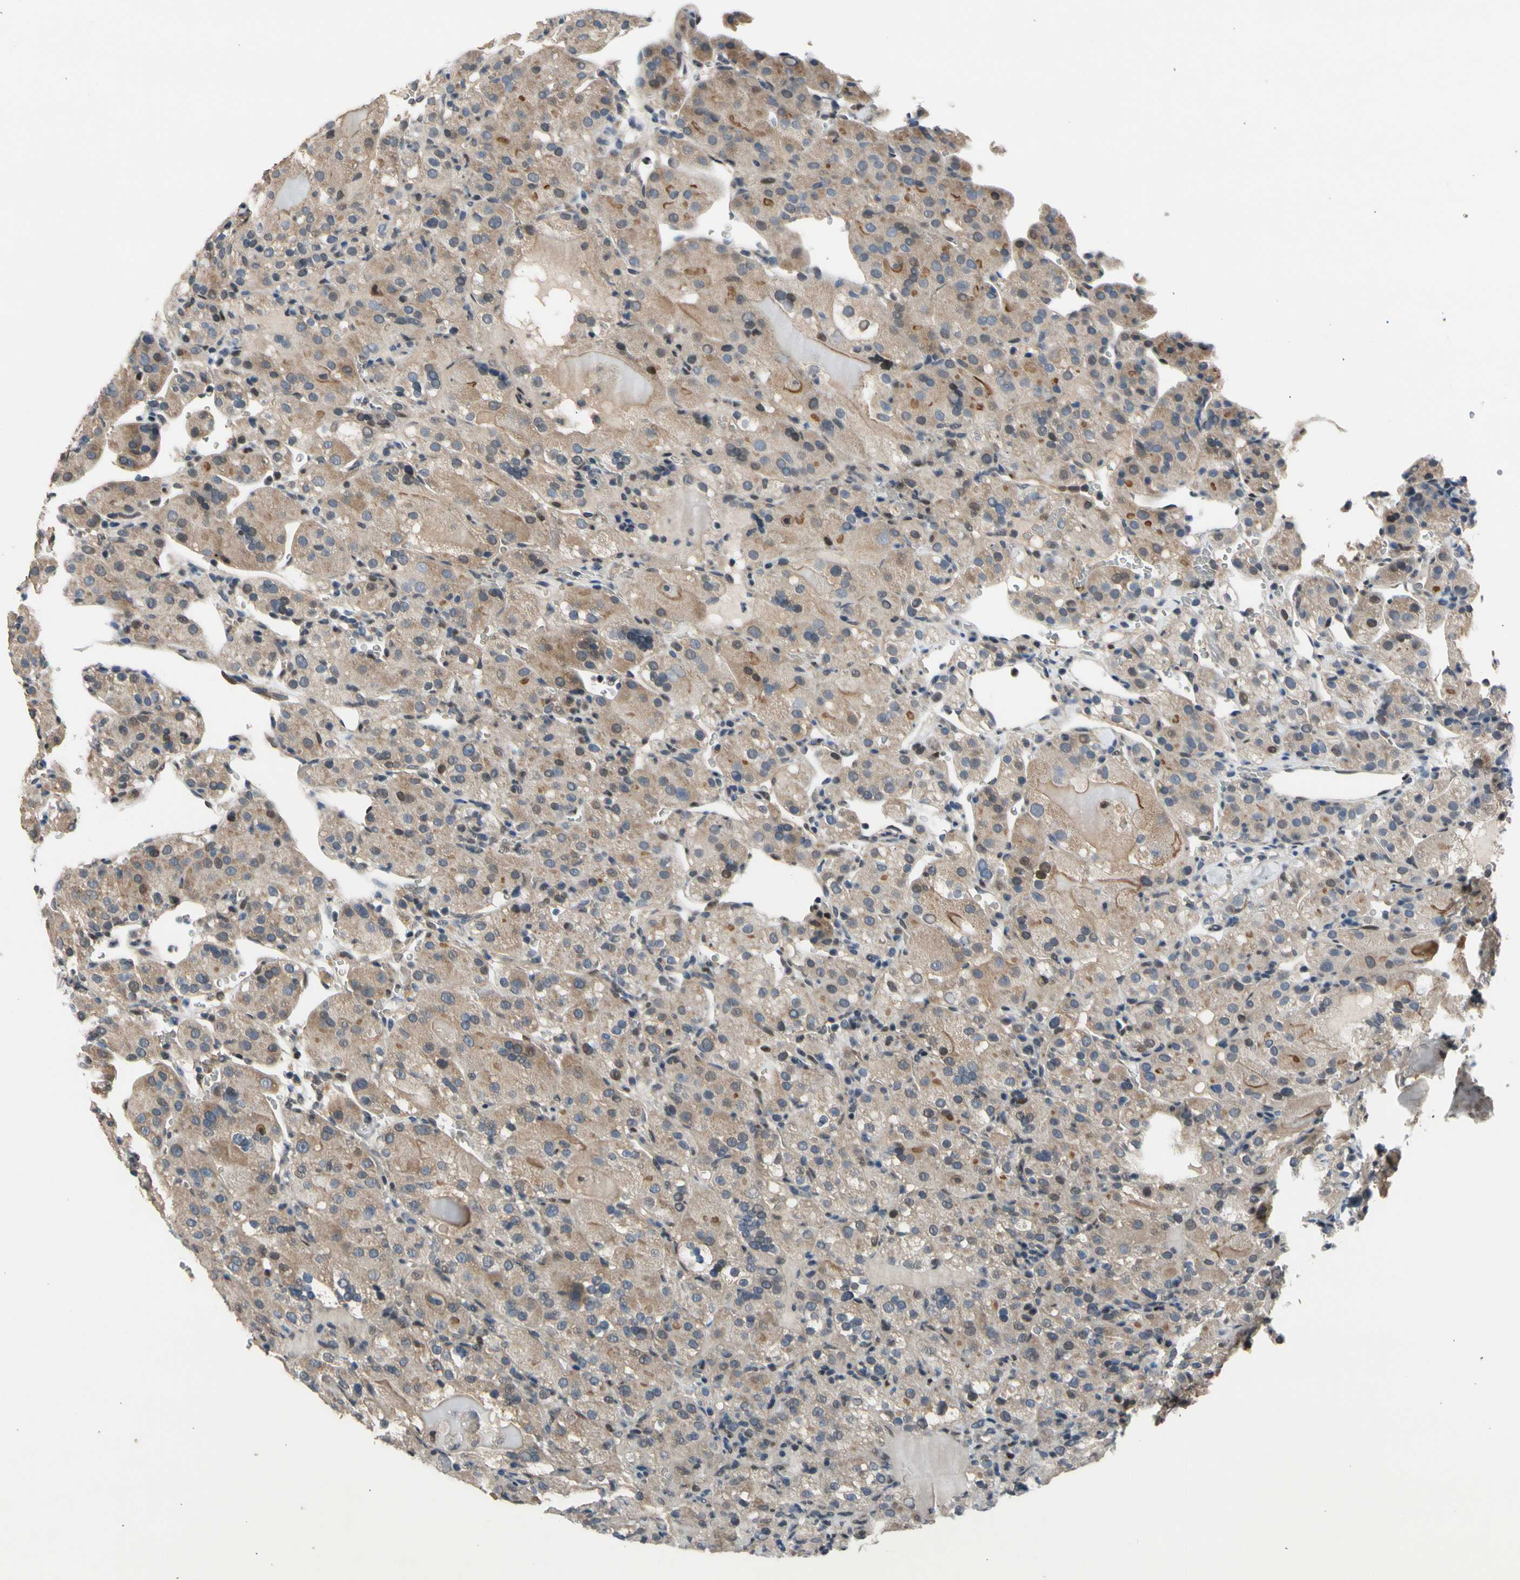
{"staining": {"intensity": "weak", "quantity": "25%-75%", "location": "cytoplasmic/membranous,nuclear"}, "tissue": "renal cancer", "cell_type": "Tumor cells", "image_type": "cancer", "snomed": [{"axis": "morphology", "description": "Normal tissue, NOS"}, {"axis": "morphology", "description": "Adenocarcinoma, NOS"}, {"axis": "topography", "description": "Kidney"}], "caption": "Immunohistochemical staining of renal cancer (adenocarcinoma) demonstrates low levels of weak cytoplasmic/membranous and nuclear expression in approximately 25%-75% of tumor cells.", "gene": "ZNF184", "patient": {"sex": "male", "age": 61}}